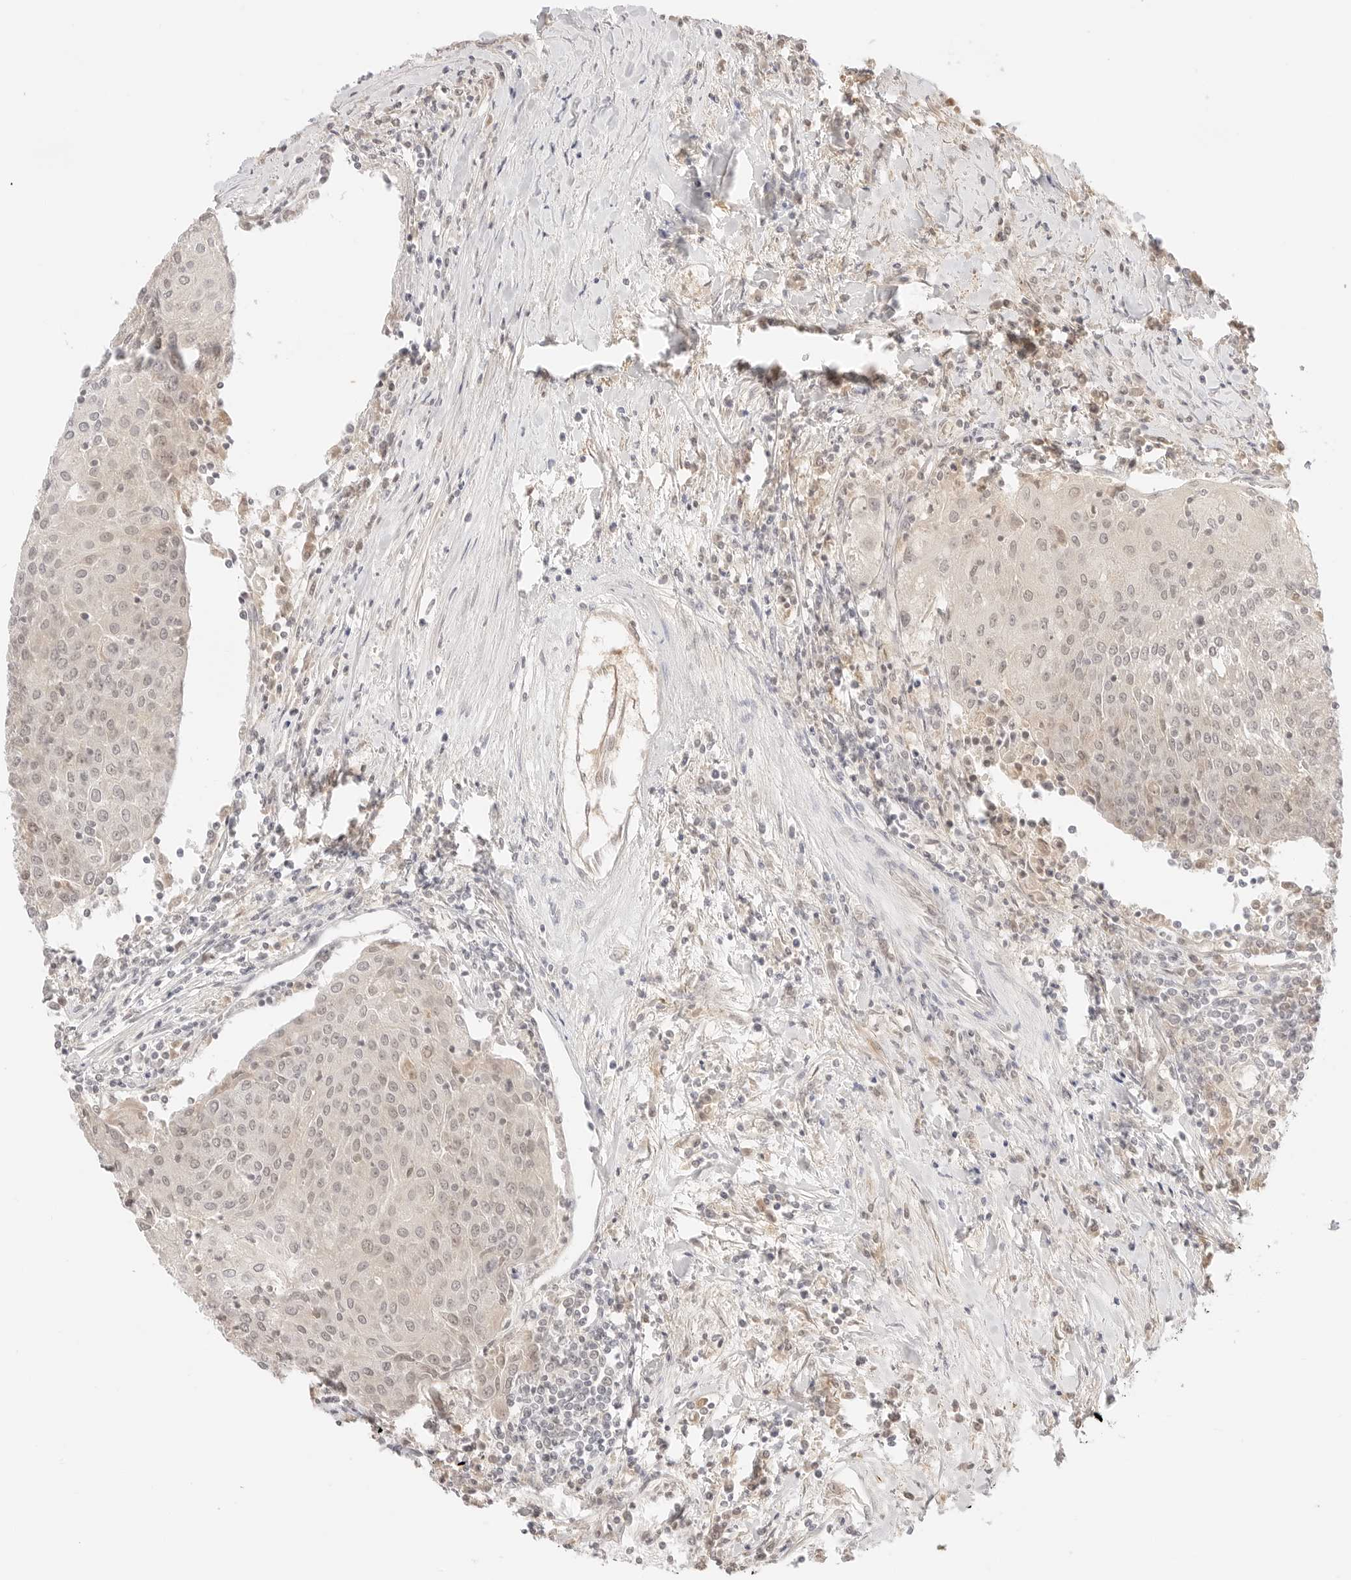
{"staining": {"intensity": "weak", "quantity": "25%-75%", "location": "nuclear"}, "tissue": "urothelial cancer", "cell_type": "Tumor cells", "image_type": "cancer", "snomed": [{"axis": "morphology", "description": "Urothelial carcinoma, High grade"}, {"axis": "topography", "description": "Urinary bladder"}], "caption": "Approximately 25%-75% of tumor cells in urothelial cancer demonstrate weak nuclear protein positivity as visualized by brown immunohistochemical staining.", "gene": "RPS6KL1", "patient": {"sex": "female", "age": 85}}